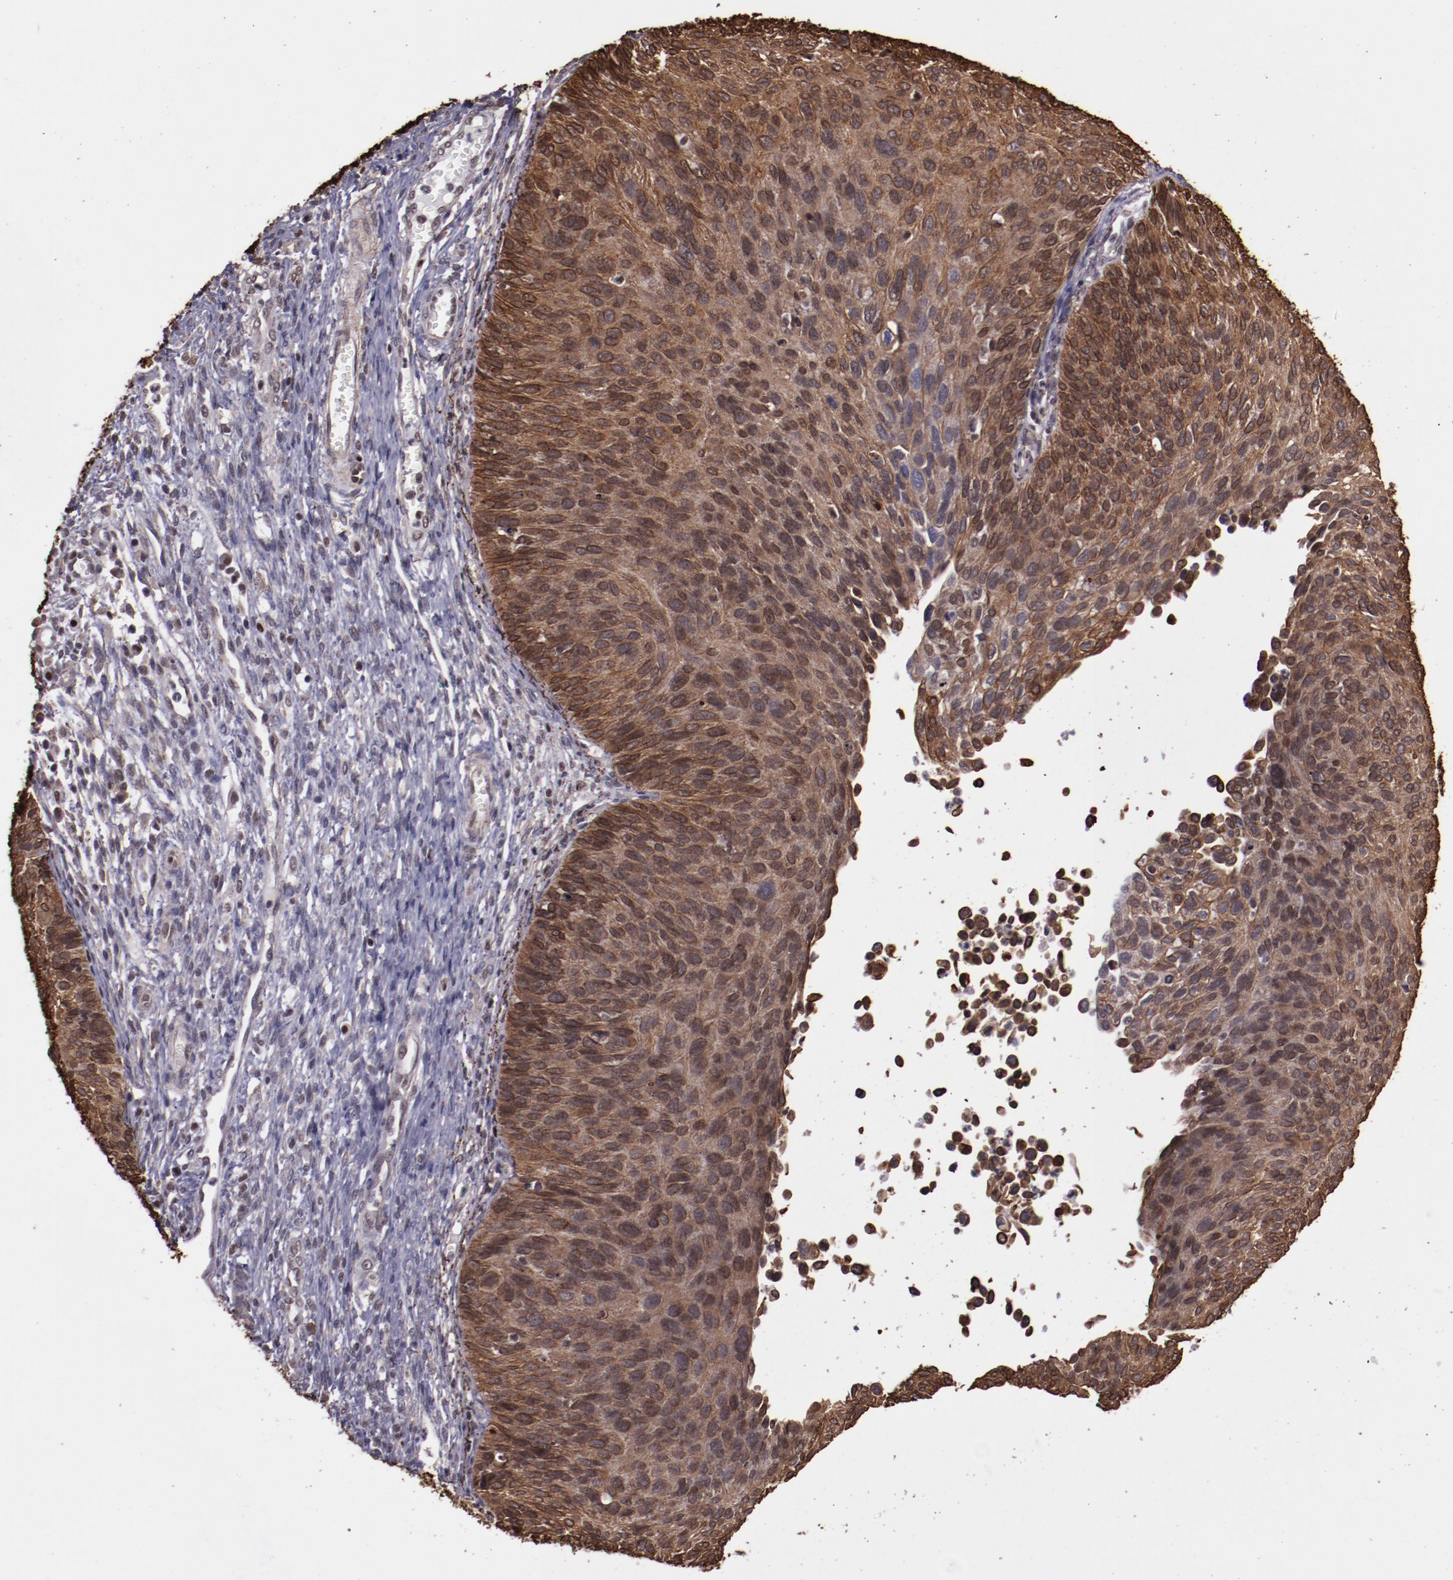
{"staining": {"intensity": "moderate", "quantity": ">75%", "location": "cytoplasmic/membranous"}, "tissue": "cervical cancer", "cell_type": "Tumor cells", "image_type": "cancer", "snomed": [{"axis": "morphology", "description": "Squamous cell carcinoma, NOS"}, {"axis": "topography", "description": "Cervix"}], "caption": "Protein staining demonstrates moderate cytoplasmic/membranous expression in approximately >75% of tumor cells in cervical cancer (squamous cell carcinoma). (Brightfield microscopy of DAB IHC at high magnification).", "gene": "ELF1", "patient": {"sex": "female", "age": 36}}